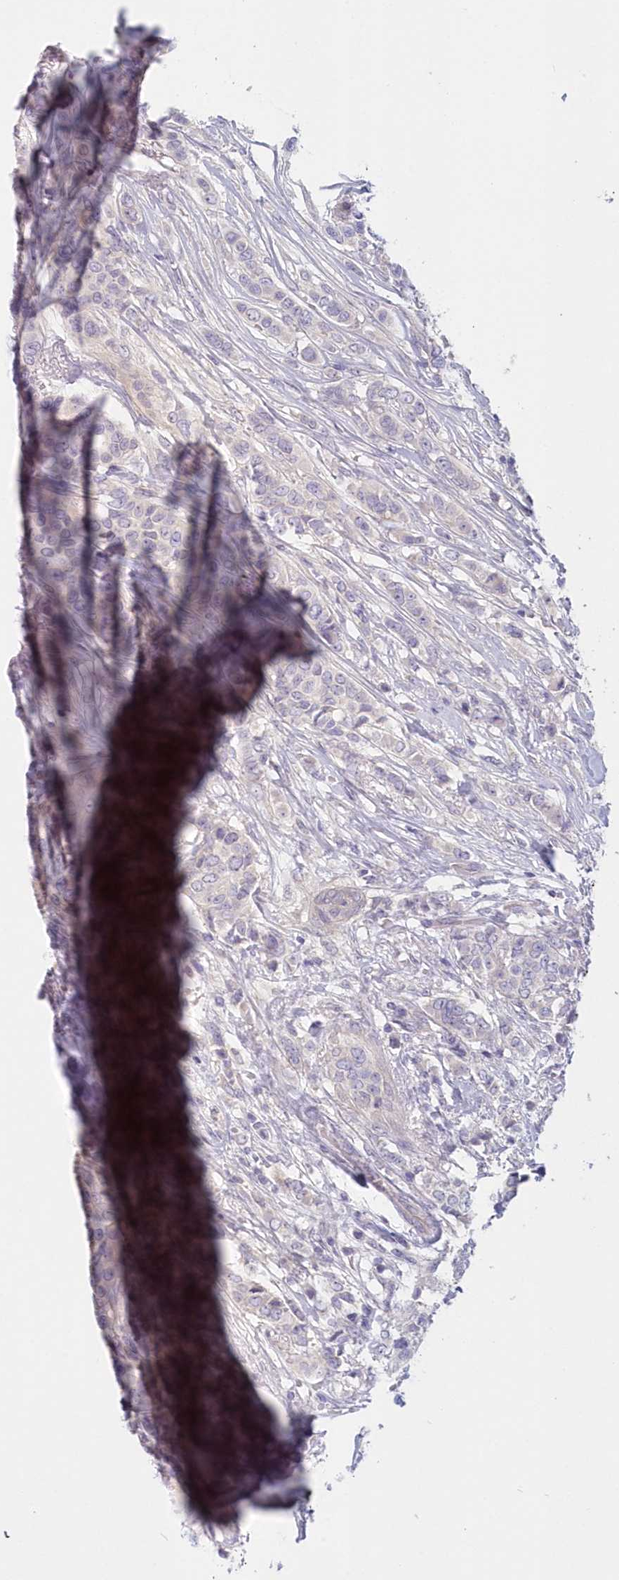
{"staining": {"intensity": "negative", "quantity": "none", "location": "none"}, "tissue": "breast cancer", "cell_type": "Tumor cells", "image_type": "cancer", "snomed": [{"axis": "morphology", "description": "Lobular carcinoma"}, {"axis": "topography", "description": "Breast"}], "caption": "DAB (3,3'-diaminobenzidine) immunohistochemical staining of human lobular carcinoma (breast) displays no significant staining in tumor cells.", "gene": "KATNA1", "patient": {"sex": "female", "age": 51}}